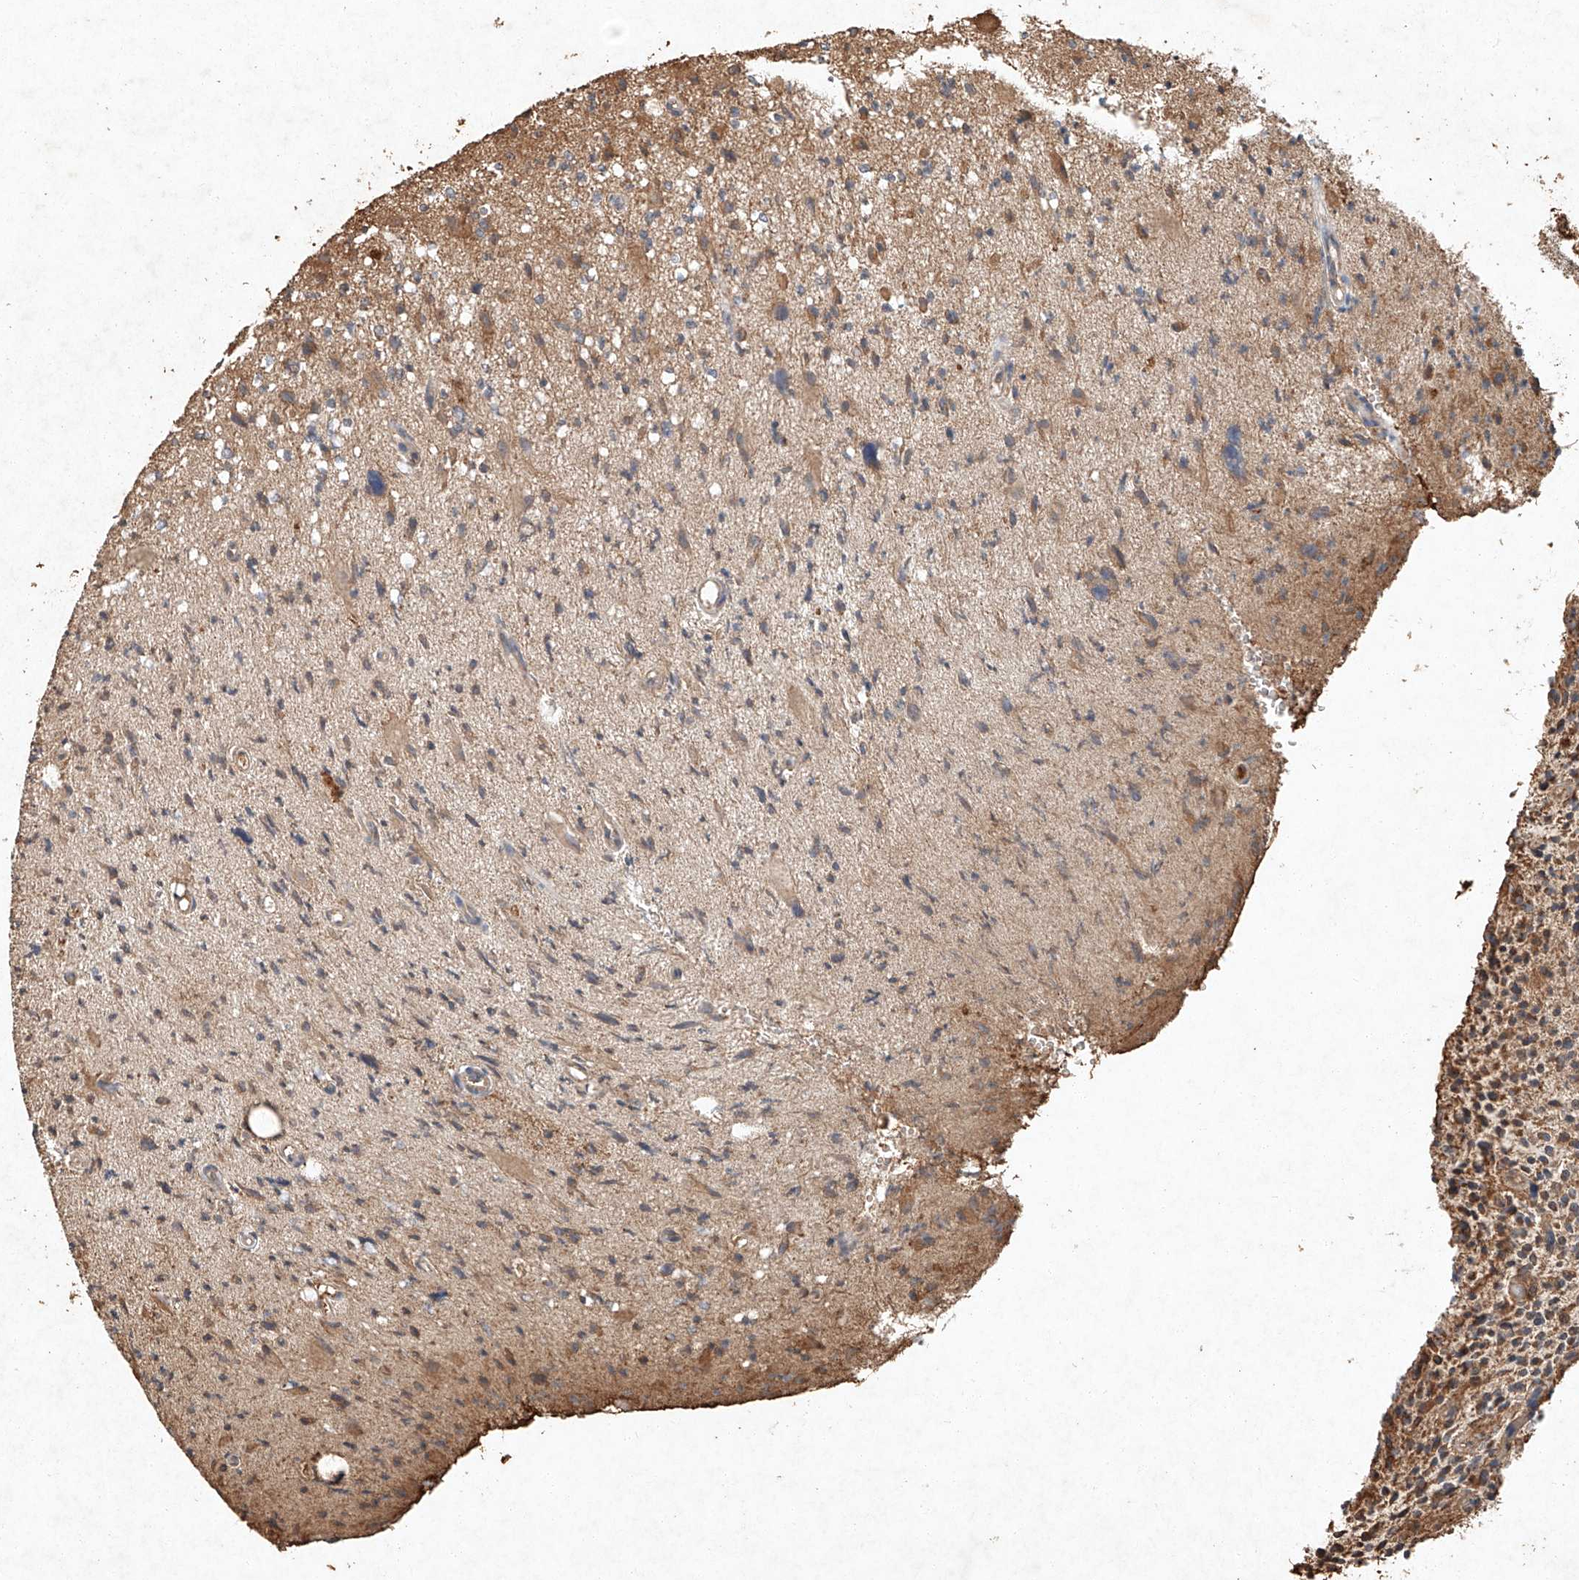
{"staining": {"intensity": "weak", "quantity": "25%-75%", "location": "cytoplasmic/membranous"}, "tissue": "glioma", "cell_type": "Tumor cells", "image_type": "cancer", "snomed": [{"axis": "morphology", "description": "Glioma, malignant, High grade"}, {"axis": "topography", "description": "Brain"}], "caption": "Human glioma stained with a protein marker exhibits weak staining in tumor cells.", "gene": "STK3", "patient": {"sex": "male", "age": 48}}